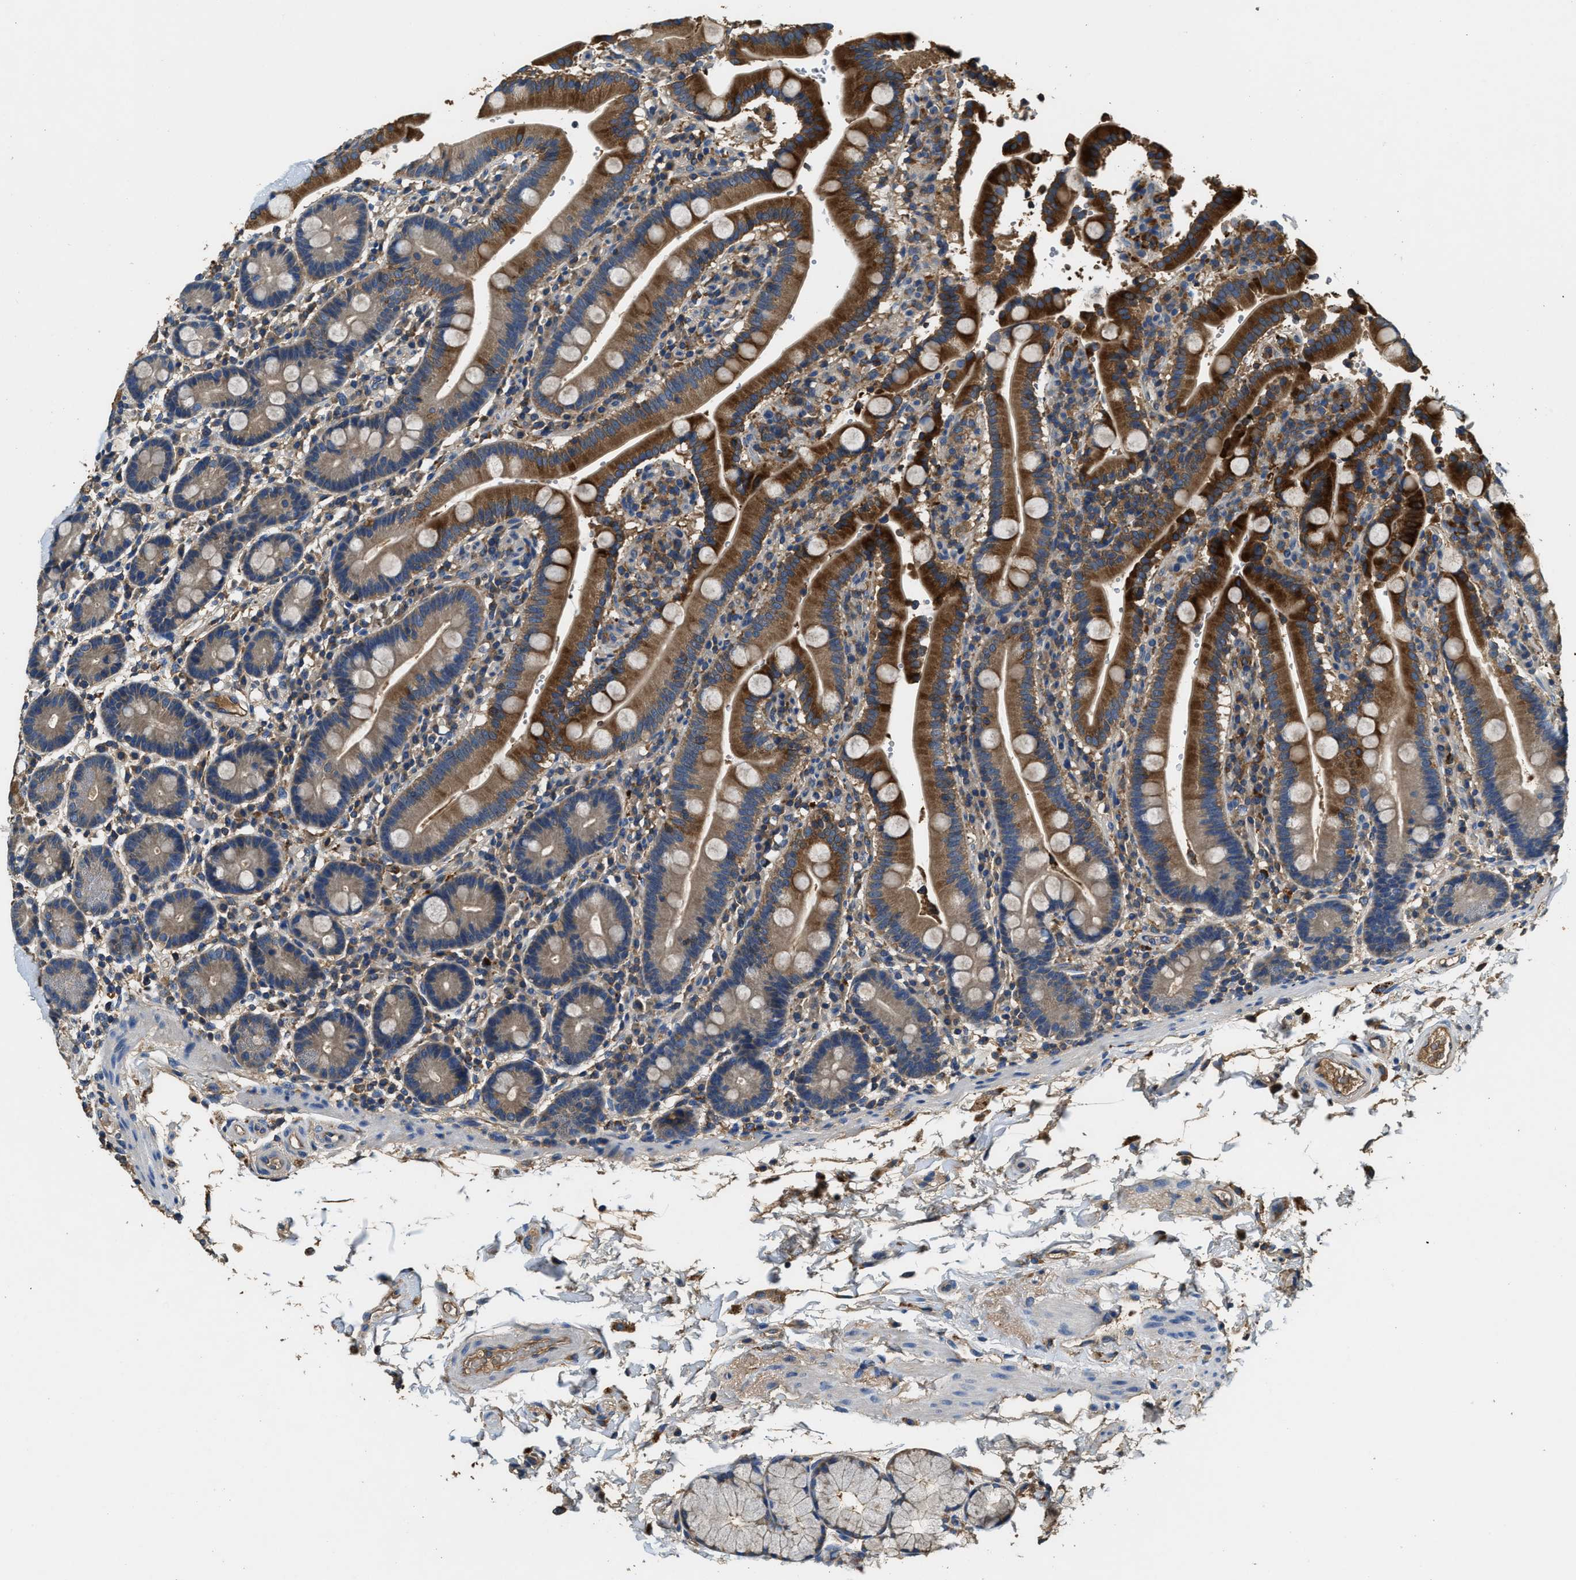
{"staining": {"intensity": "strong", "quantity": "25%-75%", "location": "cytoplasmic/membranous"}, "tissue": "duodenum", "cell_type": "Glandular cells", "image_type": "normal", "snomed": [{"axis": "morphology", "description": "Normal tissue, NOS"}, {"axis": "topography", "description": "Small intestine, NOS"}], "caption": "Immunohistochemistry staining of unremarkable duodenum, which exhibits high levels of strong cytoplasmic/membranous staining in about 25%-75% of glandular cells indicating strong cytoplasmic/membranous protein positivity. The staining was performed using DAB (3,3'-diaminobenzidine) (brown) for protein detection and nuclei were counterstained in hematoxylin (blue).", "gene": "BLOC1S1", "patient": {"sex": "female", "age": 71}}